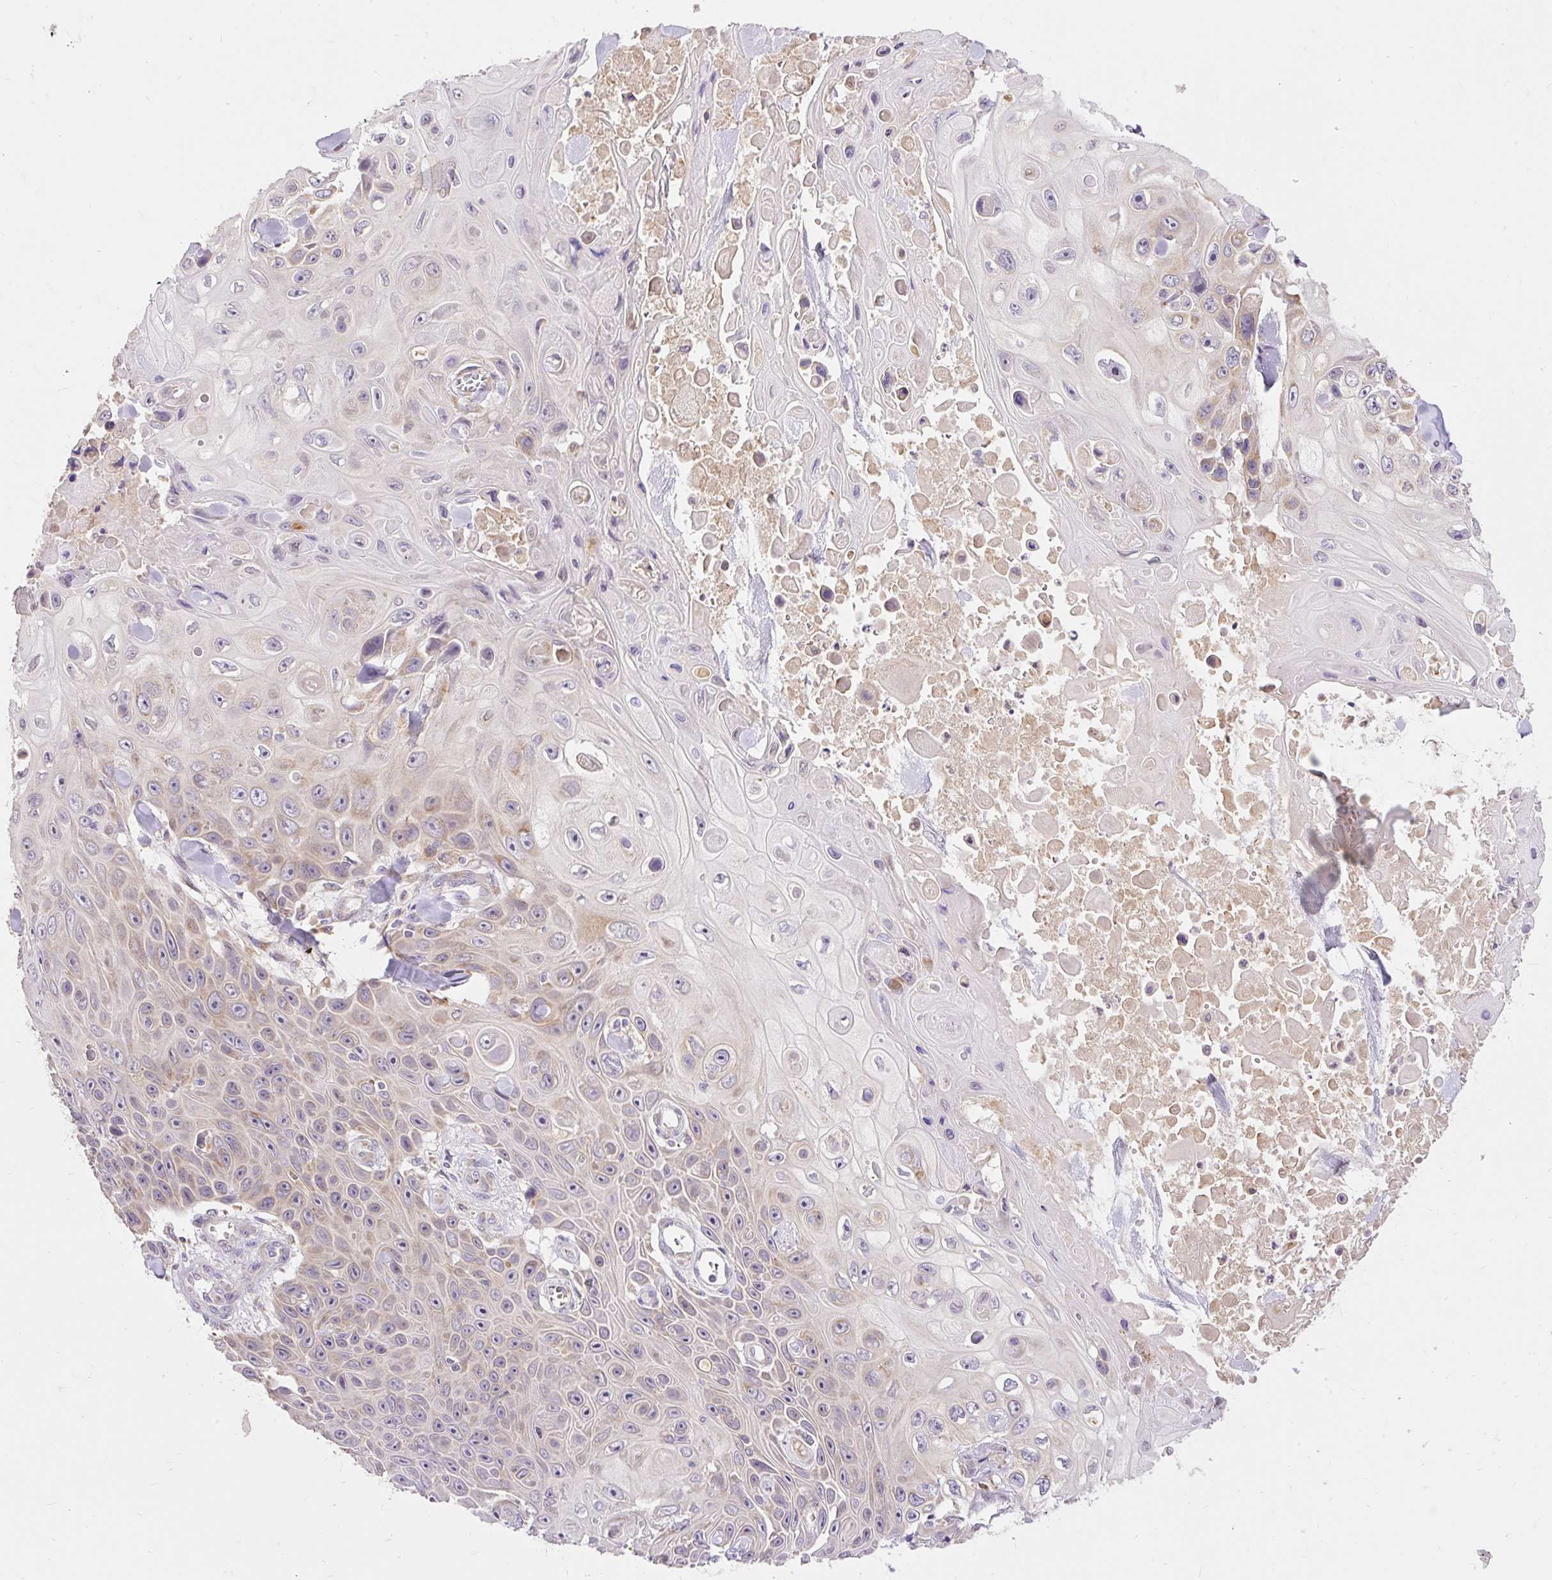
{"staining": {"intensity": "weak", "quantity": "<25%", "location": "cytoplasmic/membranous"}, "tissue": "skin cancer", "cell_type": "Tumor cells", "image_type": "cancer", "snomed": [{"axis": "morphology", "description": "Squamous cell carcinoma, NOS"}, {"axis": "topography", "description": "Skin"}], "caption": "An immunohistochemistry (IHC) micrograph of squamous cell carcinoma (skin) is shown. There is no staining in tumor cells of squamous cell carcinoma (skin). The staining was performed using DAB to visualize the protein expression in brown, while the nuclei were stained in blue with hematoxylin (Magnification: 20x).", "gene": "SEC63", "patient": {"sex": "male", "age": 82}}